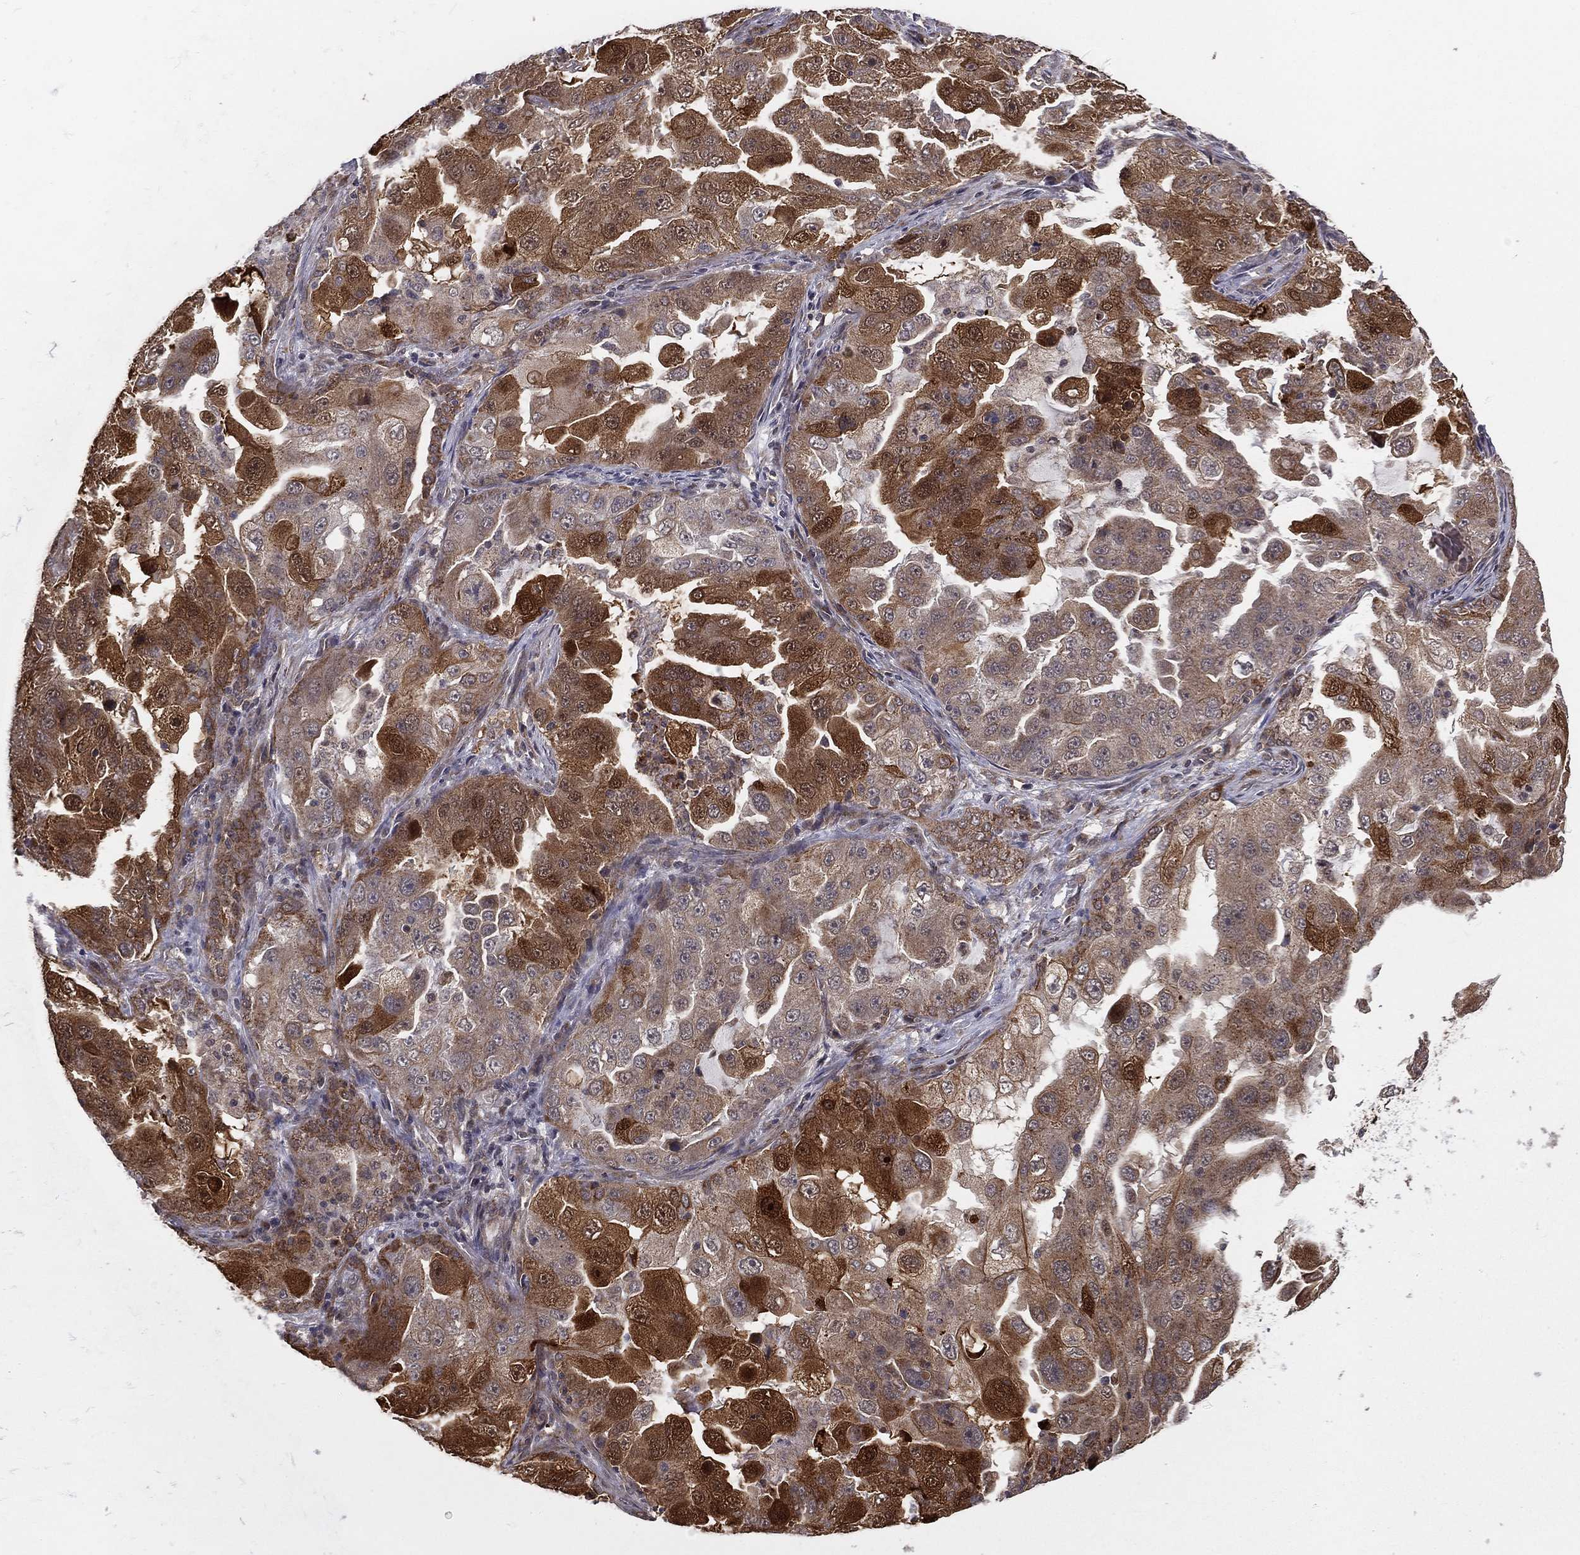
{"staining": {"intensity": "strong", "quantity": "<25%", "location": "cytoplasmic/membranous"}, "tissue": "lung cancer", "cell_type": "Tumor cells", "image_type": "cancer", "snomed": [{"axis": "morphology", "description": "Adenocarcinoma, NOS"}, {"axis": "topography", "description": "Lung"}], "caption": "Strong cytoplasmic/membranous positivity for a protein is seen in approximately <25% of tumor cells of lung cancer using immunohistochemistry.", "gene": "UACA", "patient": {"sex": "female", "age": 61}}